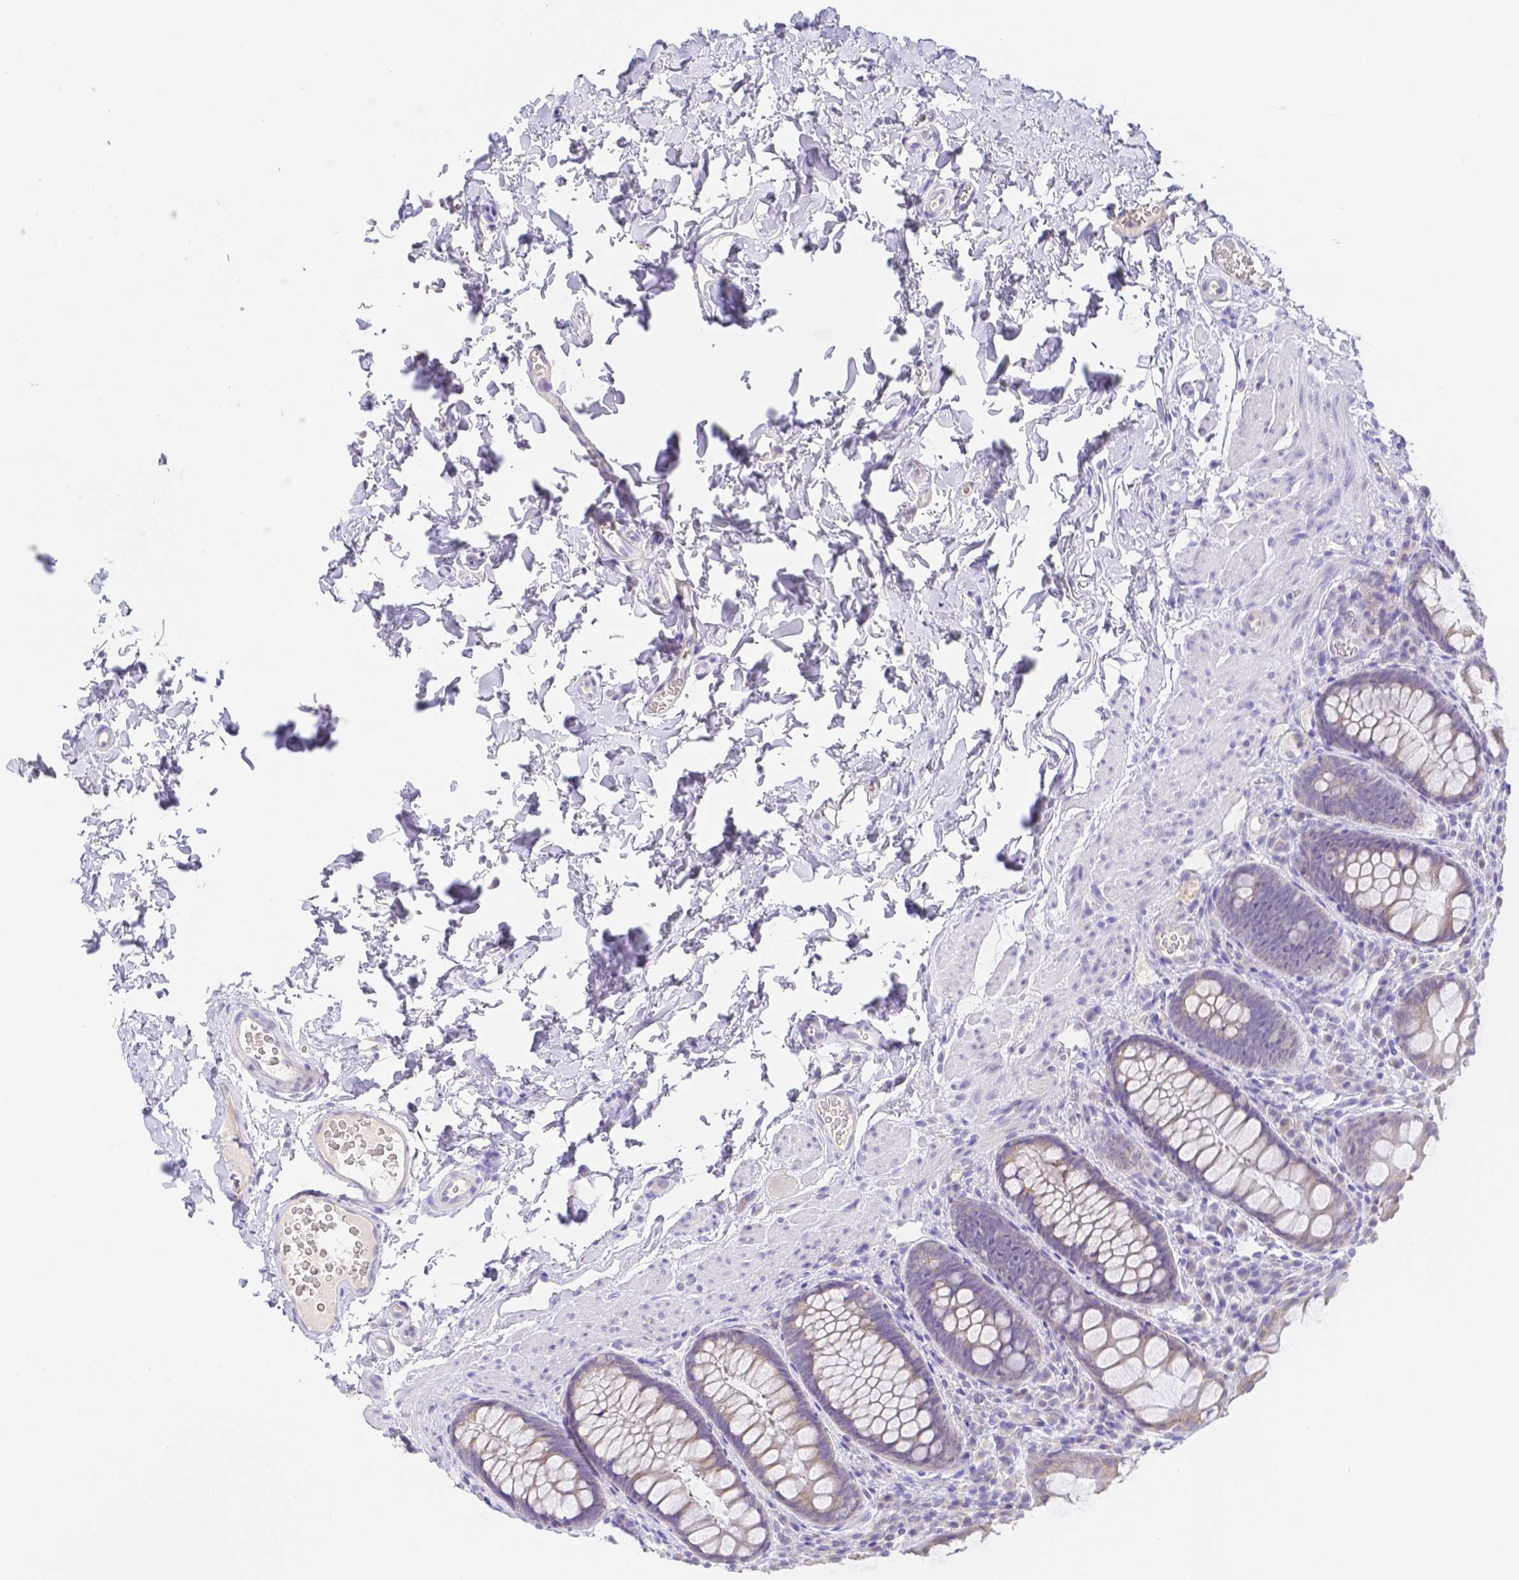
{"staining": {"intensity": "weak", "quantity": "<25%", "location": "cytoplasmic/membranous"}, "tissue": "rectum", "cell_type": "Glandular cells", "image_type": "normal", "snomed": [{"axis": "morphology", "description": "Normal tissue, NOS"}, {"axis": "topography", "description": "Rectum"}], "caption": "Immunohistochemistry micrograph of unremarkable rectum: human rectum stained with DAB (3,3'-diaminobenzidine) shows no significant protein positivity in glandular cells. The staining is performed using DAB brown chromogen with nuclei counter-stained in using hematoxylin.", "gene": "ZG16B", "patient": {"sex": "female", "age": 69}}